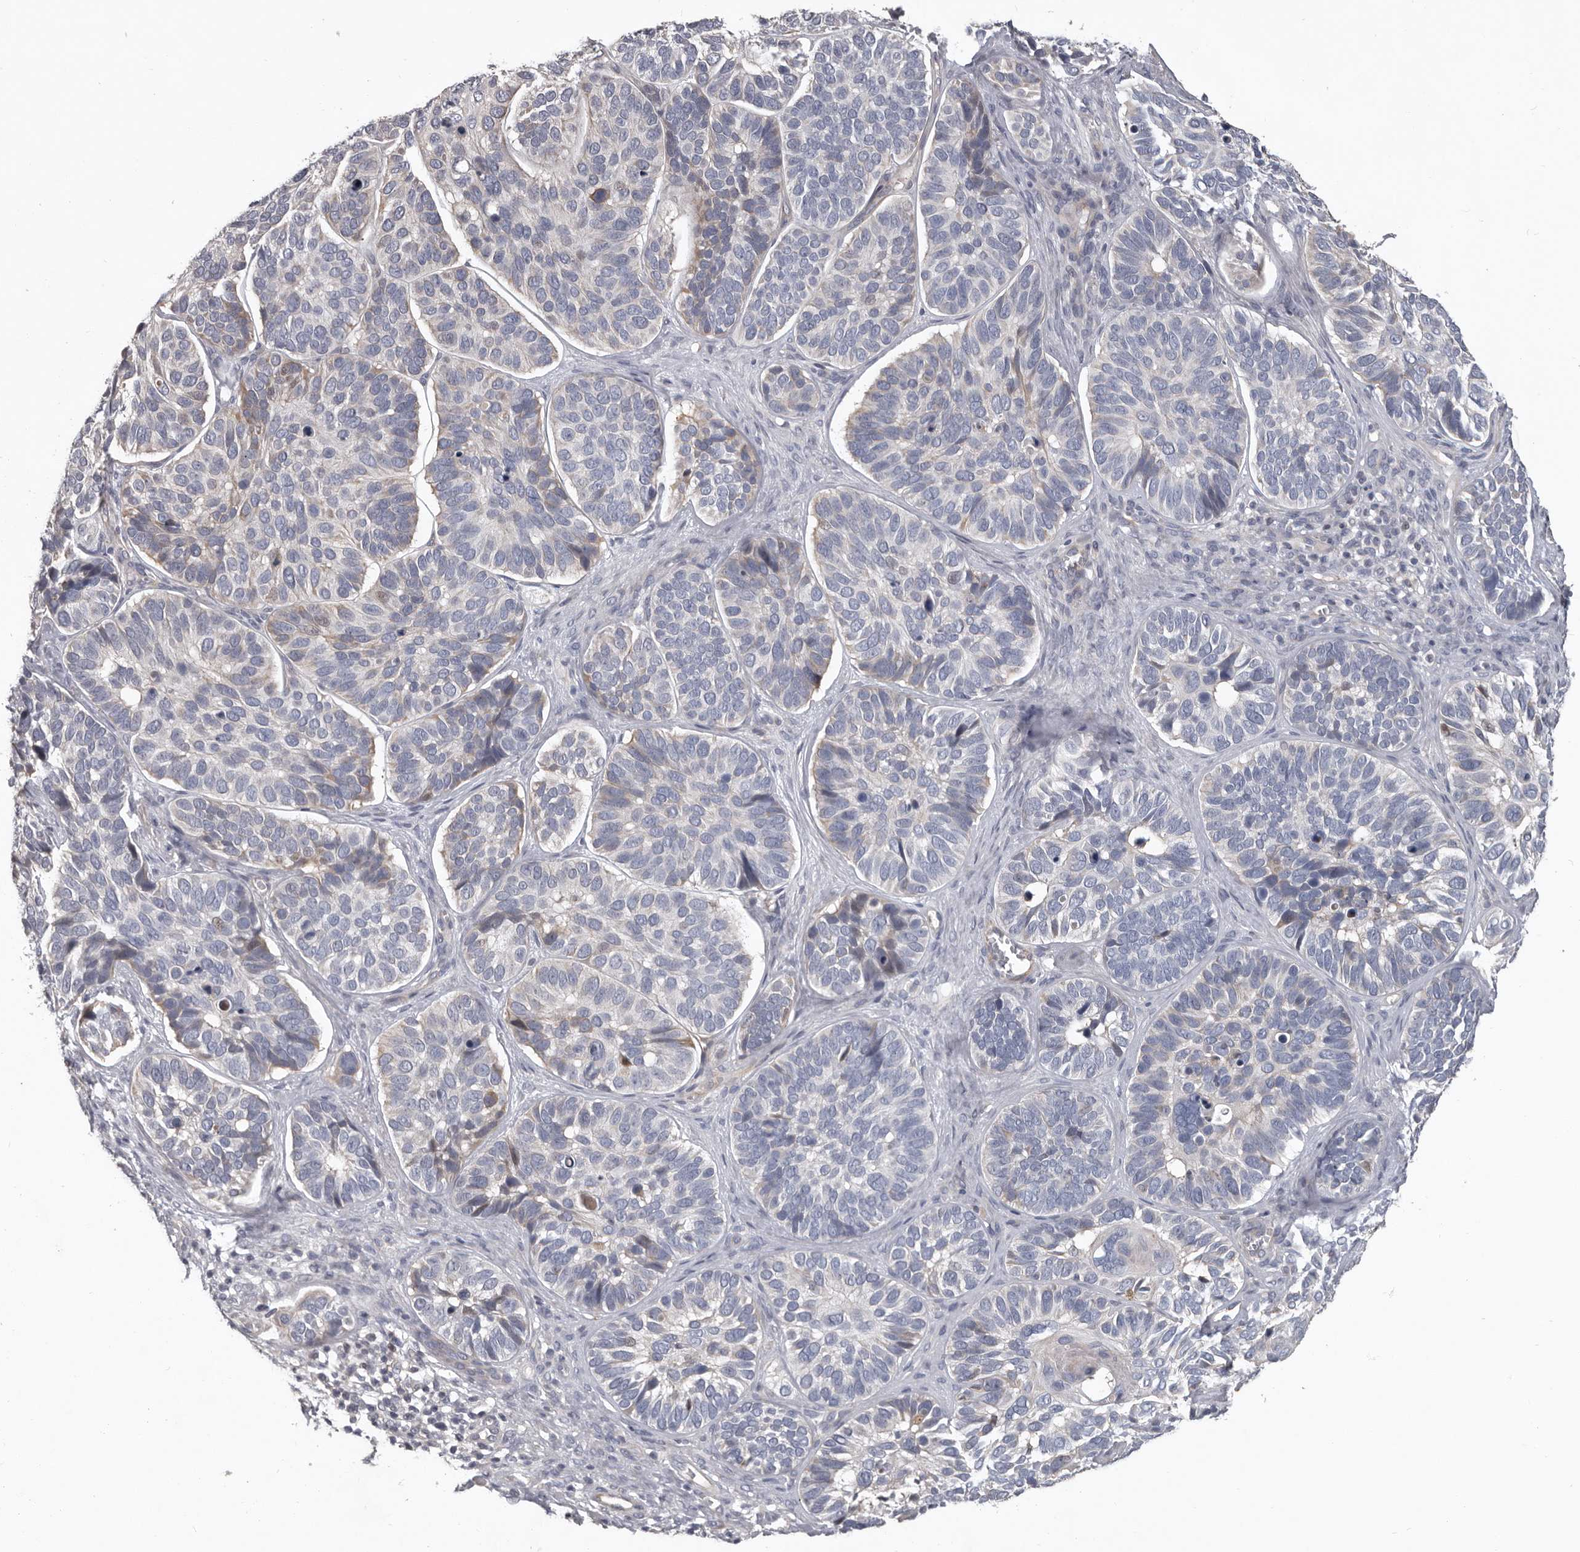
{"staining": {"intensity": "negative", "quantity": "none", "location": "none"}, "tissue": "skin cancer", "cell_type": "Tumor cells", "image_type": "cancer", "snomed": [{"axis": "morphology", "description": "Basal cell carcinoma"}, {"axis": "topography", "description": "Skin"}], "caption": "Immunohistochemical staining of human skin cancer exhibits no significant positivity in tumor cells.", "gene": "RNF217", "patient": {"sex": "male", "age": 62}}